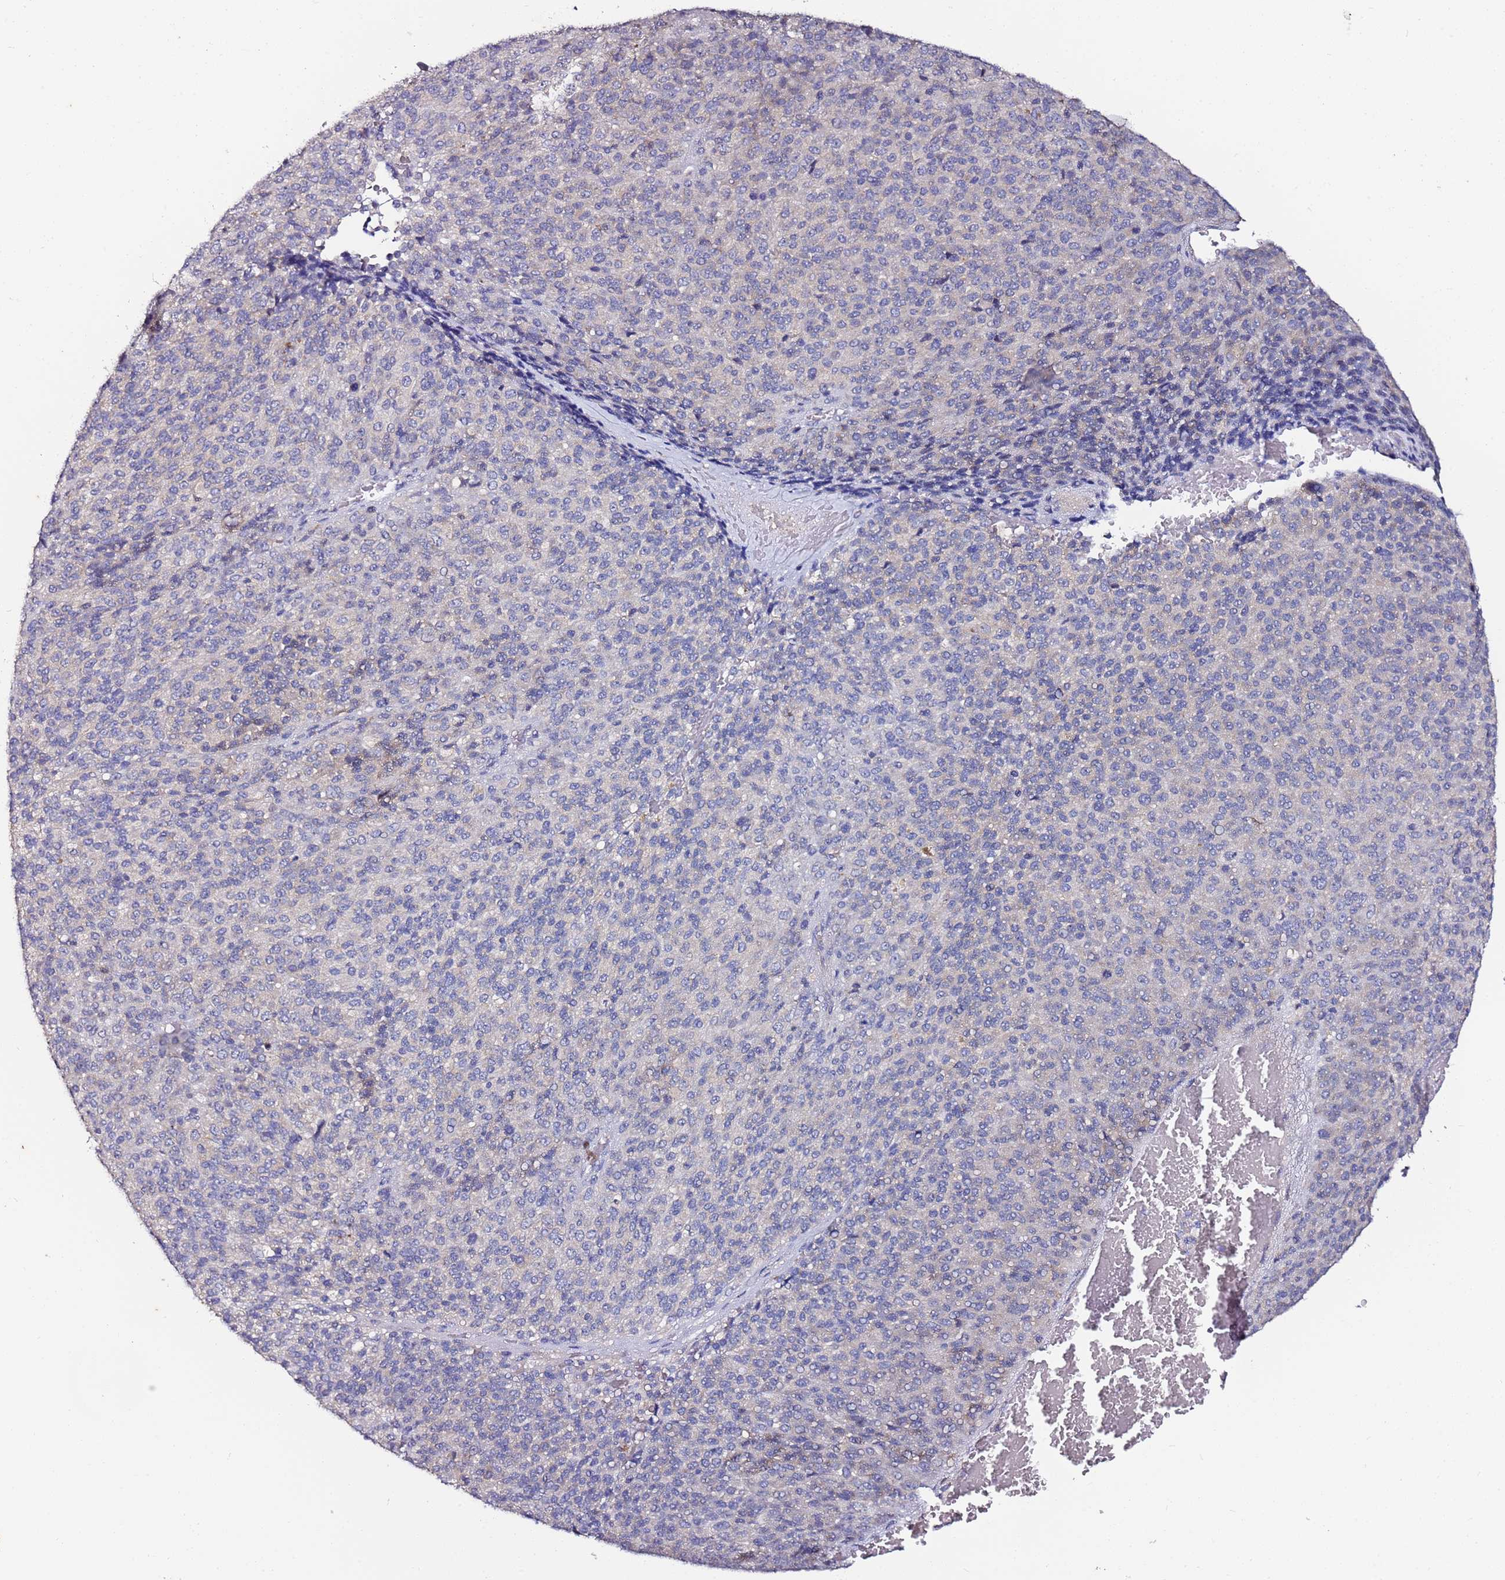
{"staining": {"intensity": "negative", "quantity": "none", "location": "none"}, "tissue": "melanoma", "cell_type": "Tumor cells", "image_type": "cancer", "snomed": [{"axis": "morphology", "description": "Malignant melanoma, Metastatic site"}, {"axis": "topography", "description": "Brain"}], "caption": "Tumor cells are negative for brown protein staining in melanoma.", "gene": "SRRM5", "patient": {"sex": "female", "age": 56}}